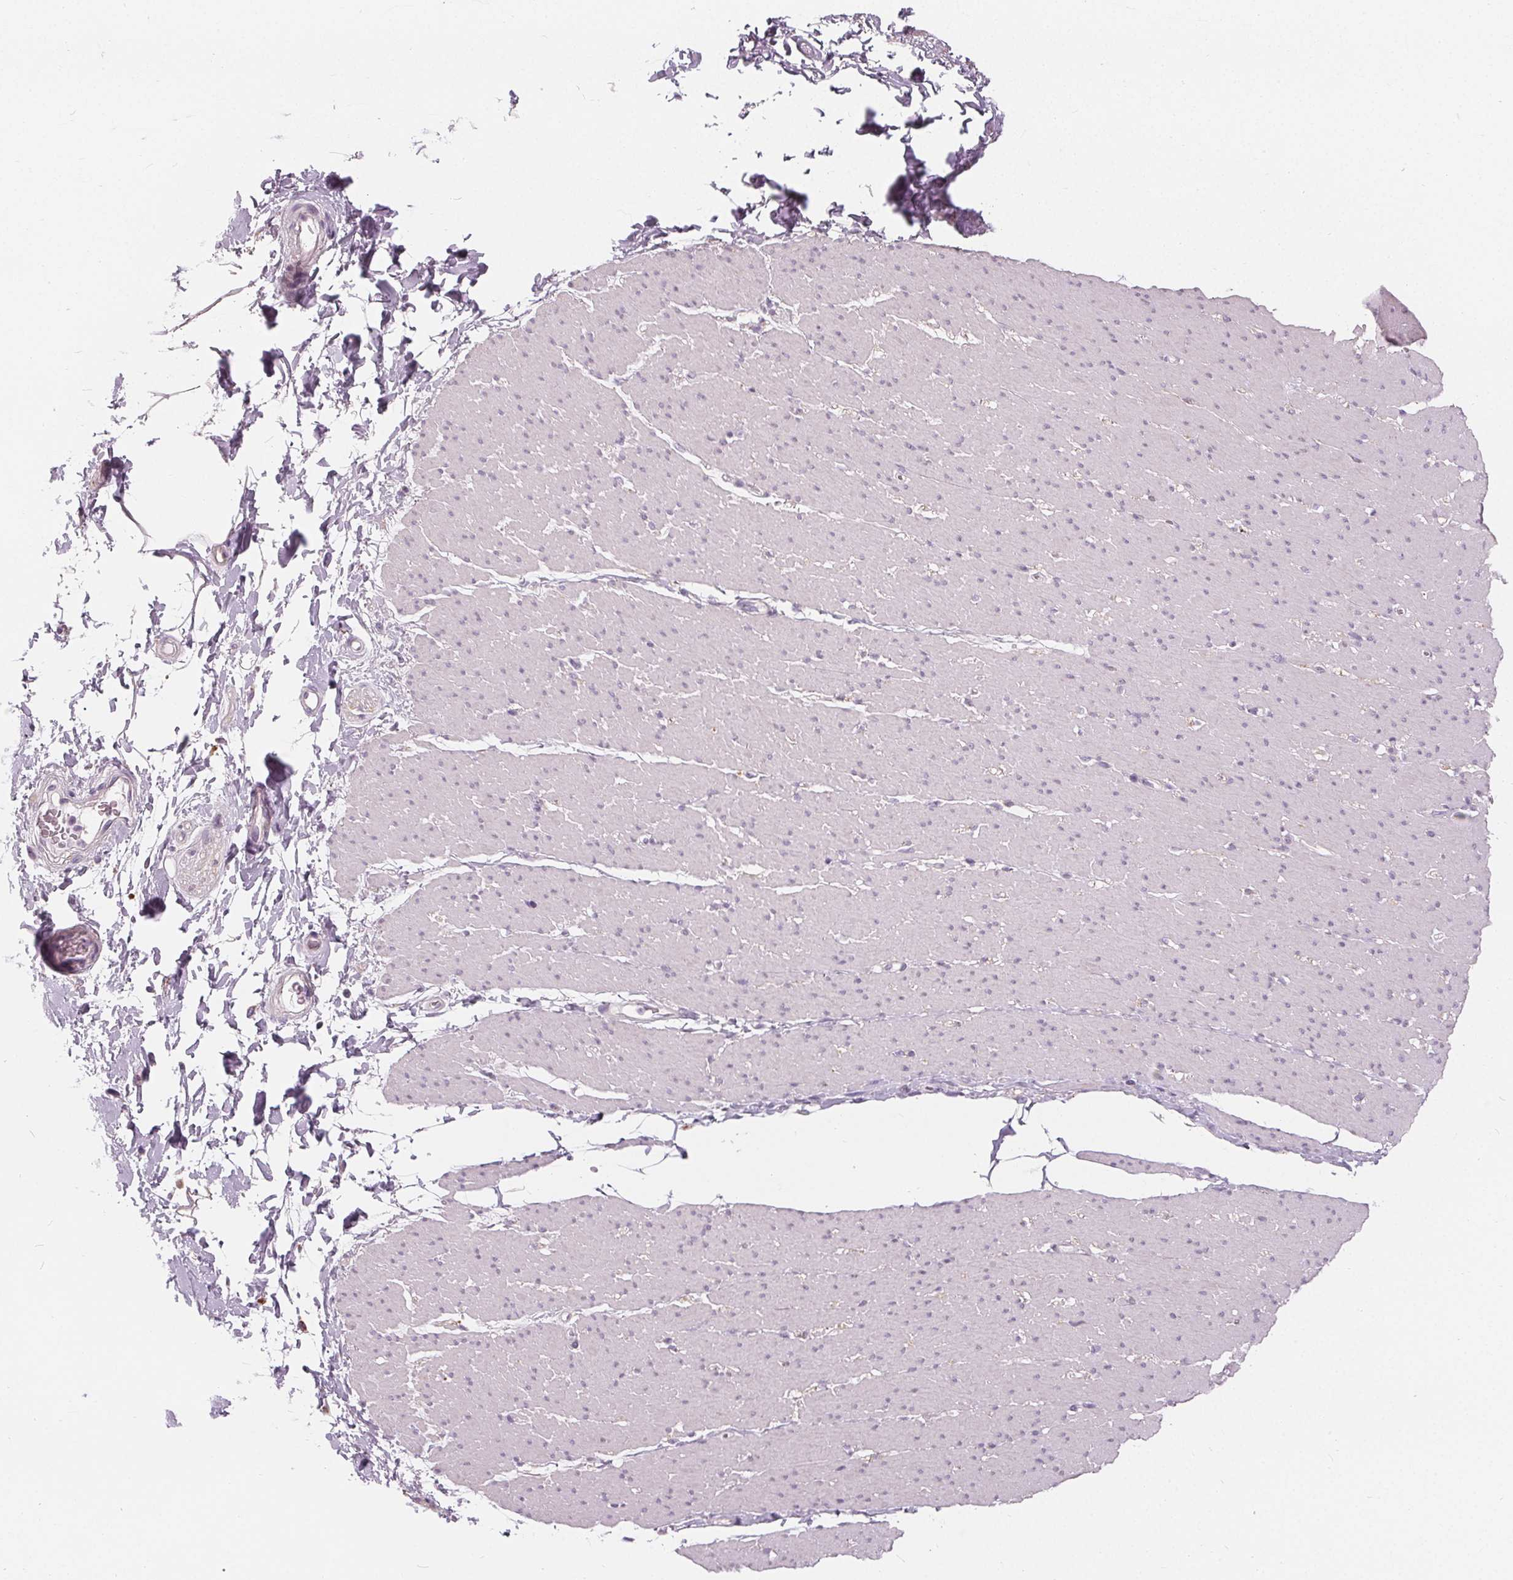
{"staining": {"intensity": "negative", "quantity": "none", "location": "none"}, "tissue": "smooth muscle", "cell_type": "Smooth muscle cells", "image_type": "normal", "snomed": [{"axis": "morphology", "description": "Normal tissue, NOS"}, {"axis": "topography", "description": "Smooth muscle"}, {"axis": "topography", "description": "Rectum"}], "caption": "The IHC photomicrograph has no significant positivity in smooth muscle cells of smooth muscle. The staining is performed using DAB (3,3'-diaminobenzidine) brown chromogen with nuclei counter-stained in using hematoxylin.", "gene": "HOPX", "patient": {"sex": "male", "age": 53}}